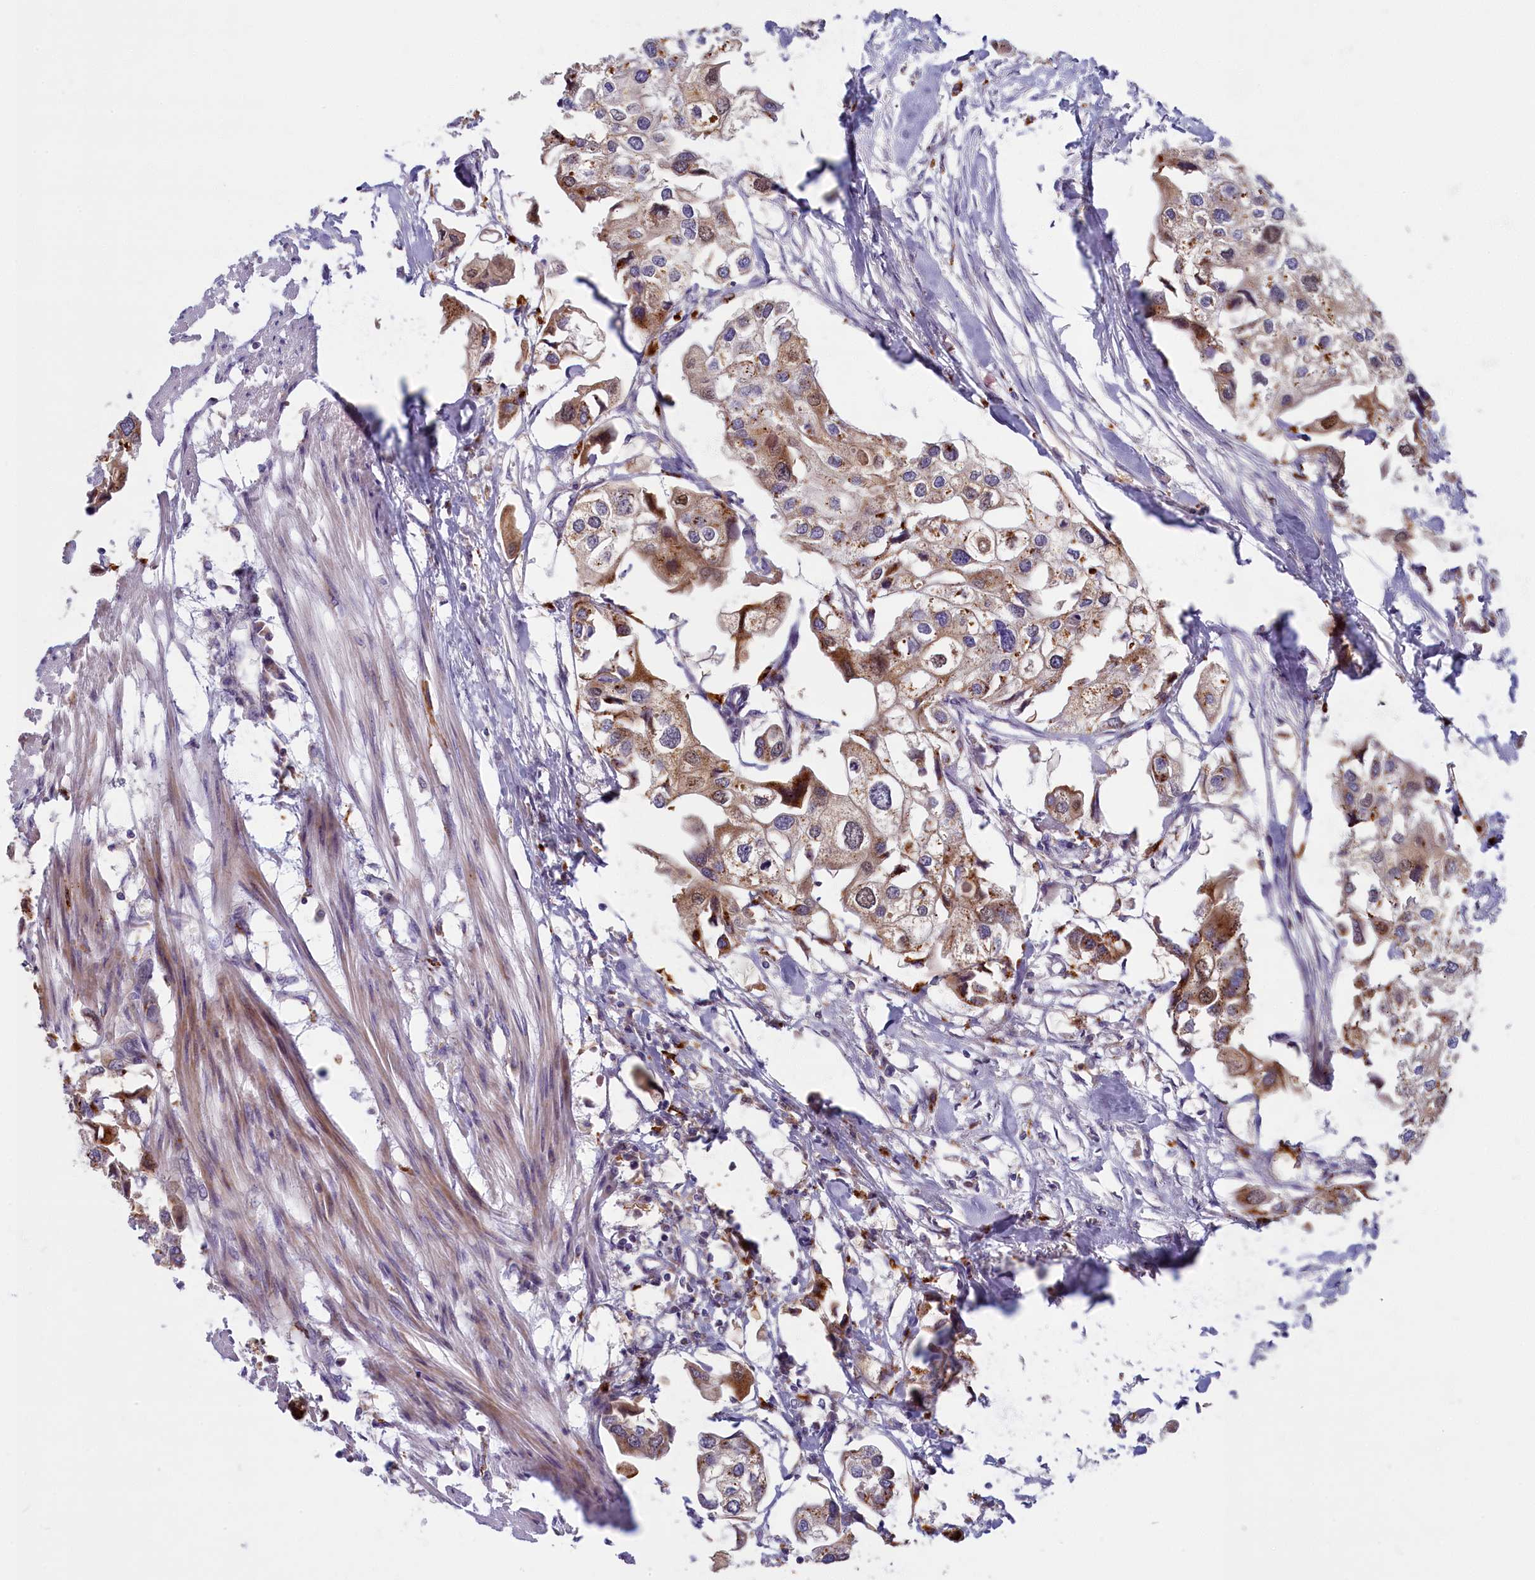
{"staining": {"intensity": "moderate", "quantity": "25%-75%", "location": "cytoplasmic/membranous,nuclear"}, "tissue": "urothelial cancer", "cell_type": "Tumor cells", "image_type": "cancer", "snomed": [{"axis": "morphology", "description": "Urothelial carcinoma, High grade"}, {"axis": "topography", "description": "Urinary bladder"}], "caption": "Protein expression analysis of high-grade urothelial carcinoma exhibits moderate cytoplasmic/membranous and nuclear positivity in approximately 25%-75% of tumor cells.", "gene": "FCSK", "patient": {"sex": "male", "age": 64}}